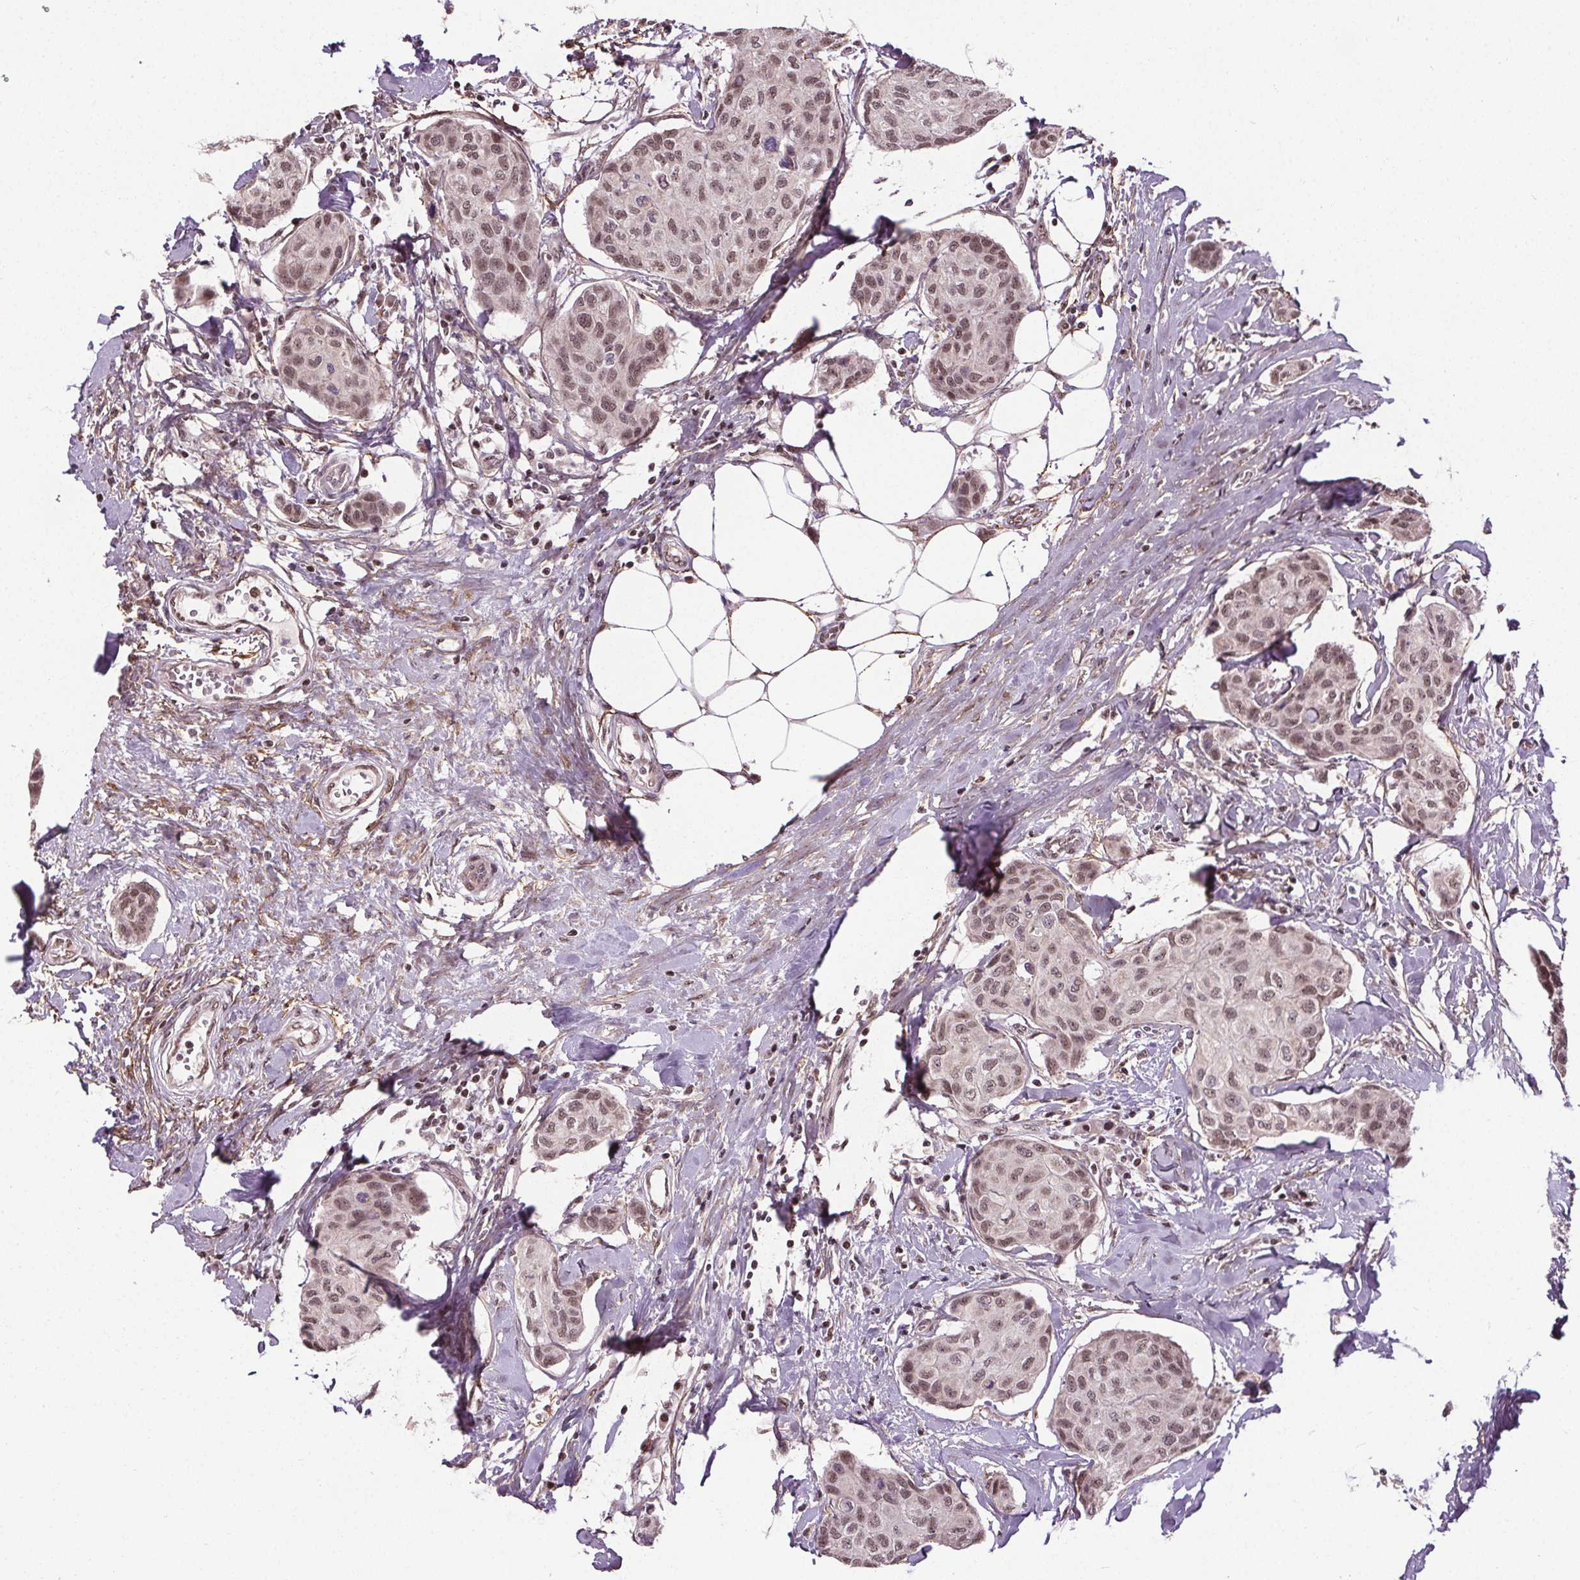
{"staining": {"intensity": "moderate", "quantity": "25%-75%", "location": "nuclear"}, "tissue": "breast cancer", "cell_type": "Tumor cells", "image_type": "cancer", "snomed": [{"axis": "morphology", "description": "Duct carcinoma"}, {"axis": "topography", "description": "Breast"}], "caption": "This photomicrograph displays IHC staining of human invasive ductal carcinoma (breast), with medium moderate nuclear positivity in about 25%-75% of tumor cells.", "gene": "KIAA0232", "patient": {"sex": "female", "age": 80}}